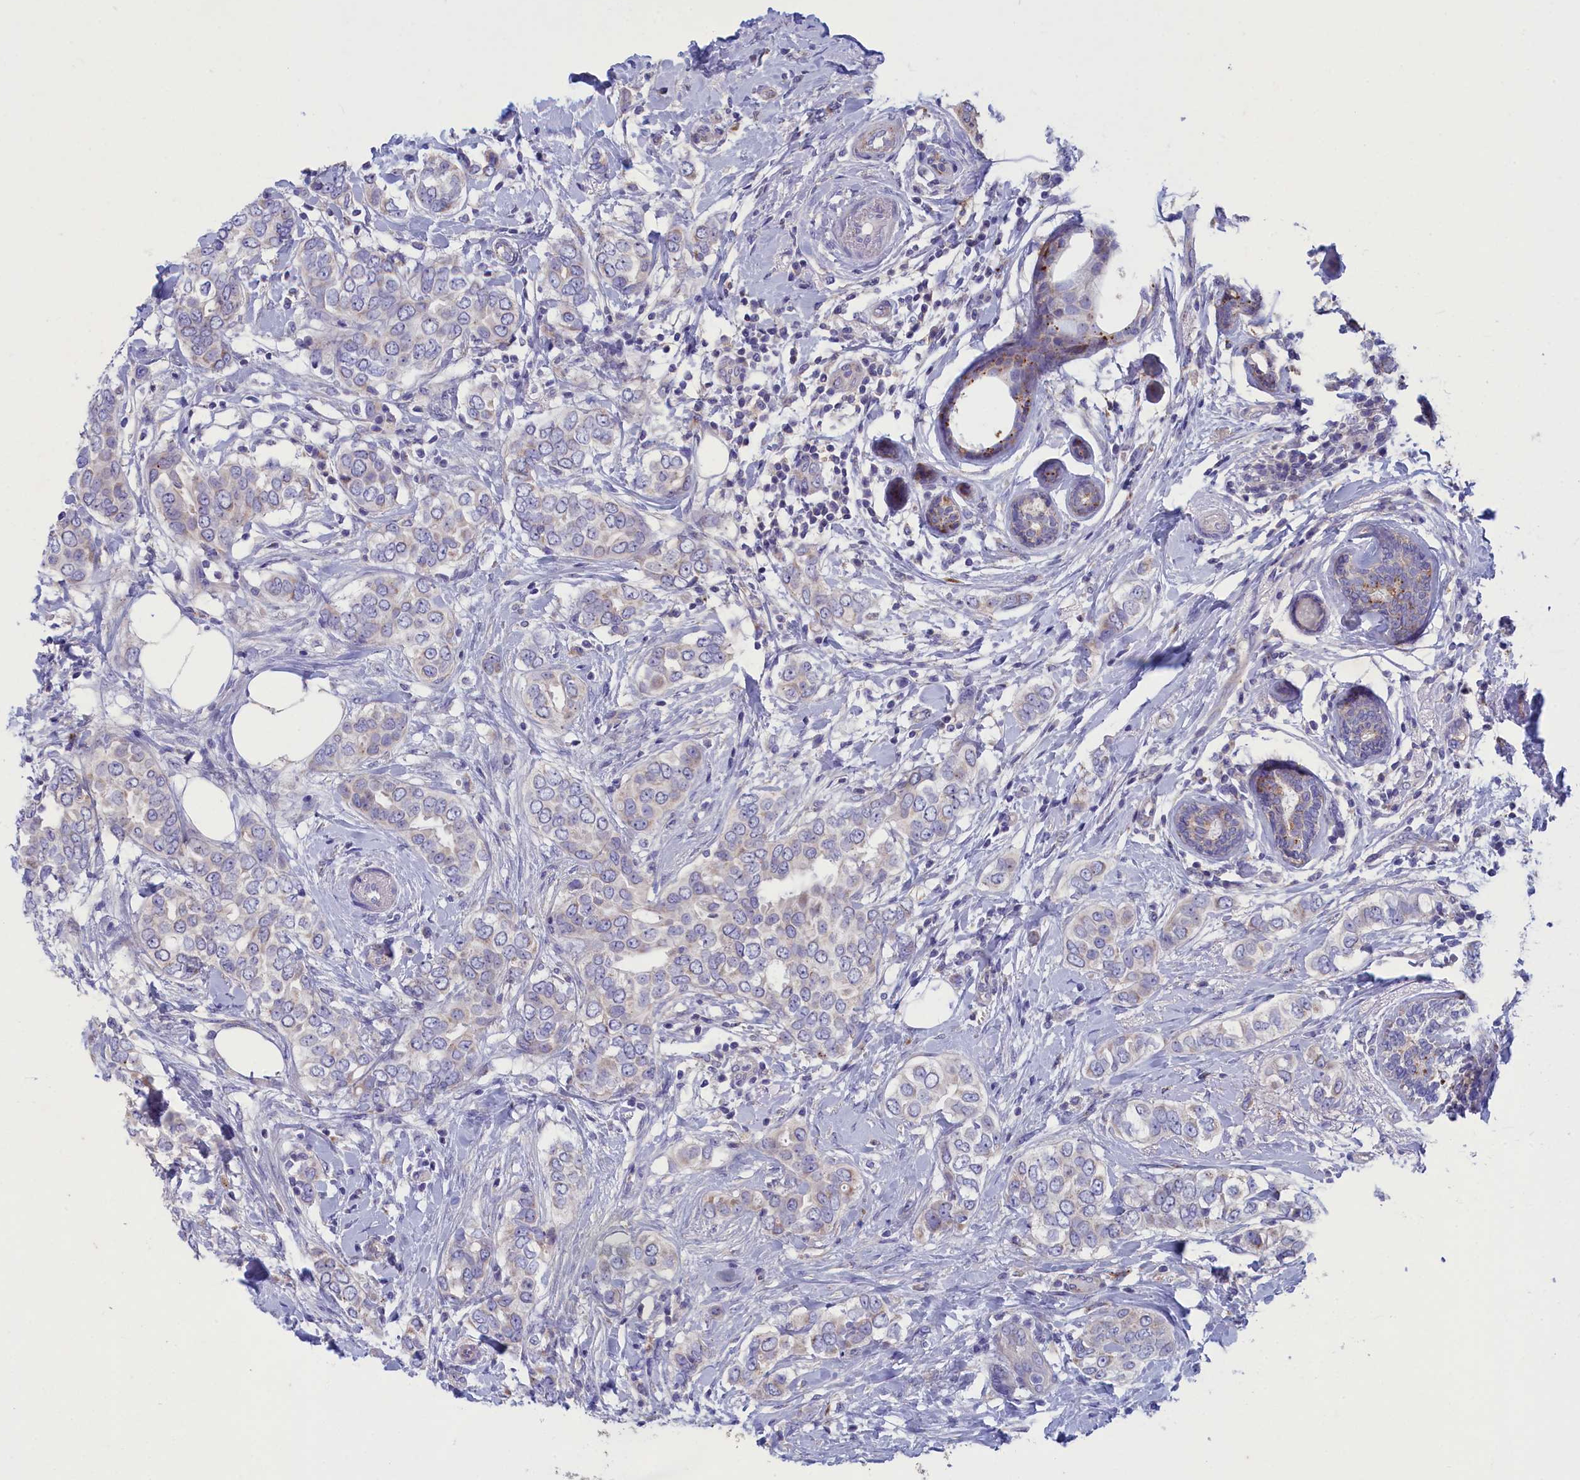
{"staining": {"intensity": "negative", "quantity": "none", "location": "none"}, "tissue": "breast cancer", "cell_type": "Tumor cells", "image_type": "cancer", "snomed": [{"axis": "morphology", "description": "Lobular carcinoma"}, {"axis": "topography", "description": "Breast"}], "caption": "A high-resolution micrograph shows immunohistochemistry staining of breast cancer (lobular carcinoma), which reveals no significant staining in tumor cells.", "gene": "WDR6", "patient": {"sex": "female", "age": 51}}